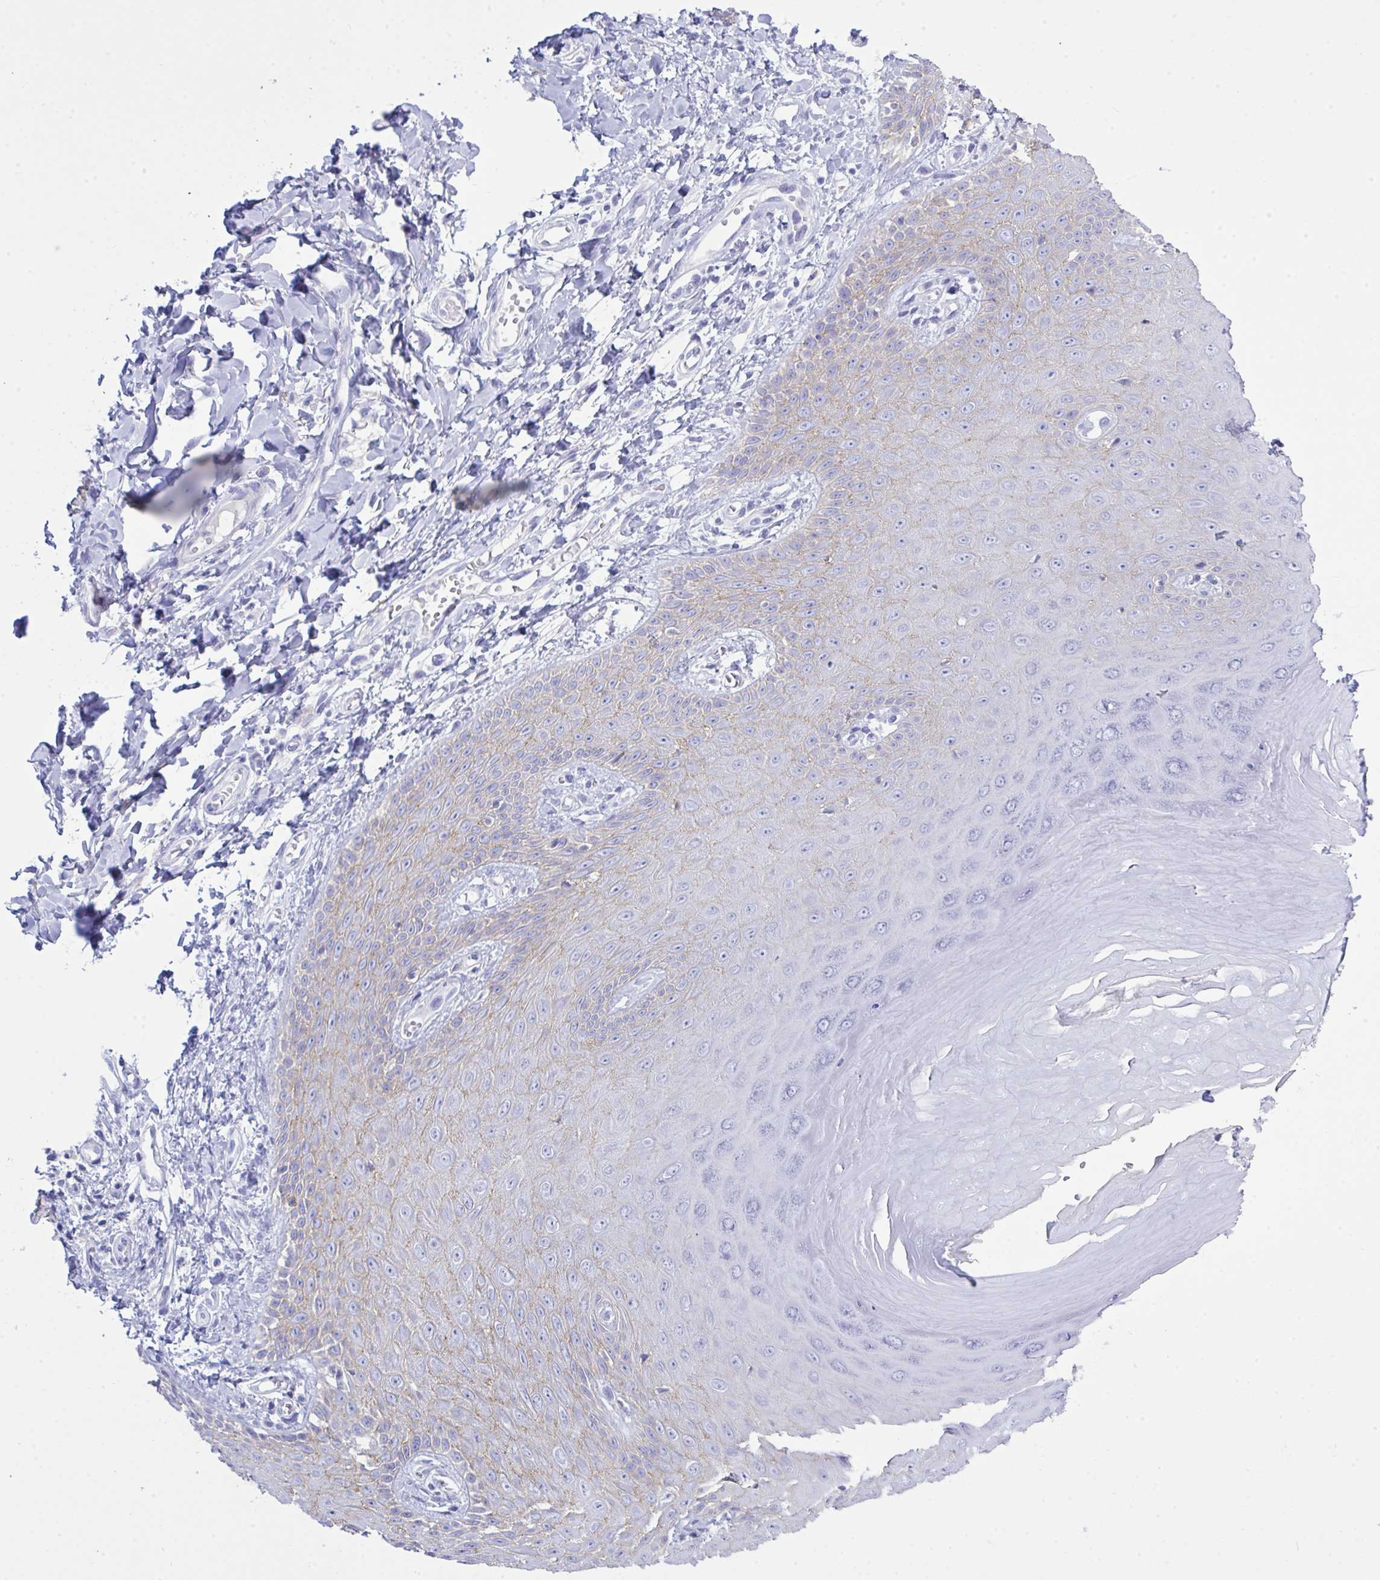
{"staining": {"intensity": "weak", "quantity": "<25%", "location": "cytoplasmic/membranous"}, "tissue": "skin", "cell_type": "Epidermal cells", "image_type": "normal", "snomed": [{"axis": "morphology", "description": "Normal tissue, NOS"}, {"axis": "topography", "description": "Anal"}, {"axis": "topography", "description": "Peripheral nerve tissue"}], "caption": "Immunohistochemistry (IHC) photomicrograph of normal human skin stained for a protein (brown), which displays no staining in epidermal cells. (DAB (3,3'-diaminobenzidine) IHC, high magnification).", "gene": "GLB1L2", "patient": {"sex": "male", "age": 78}}